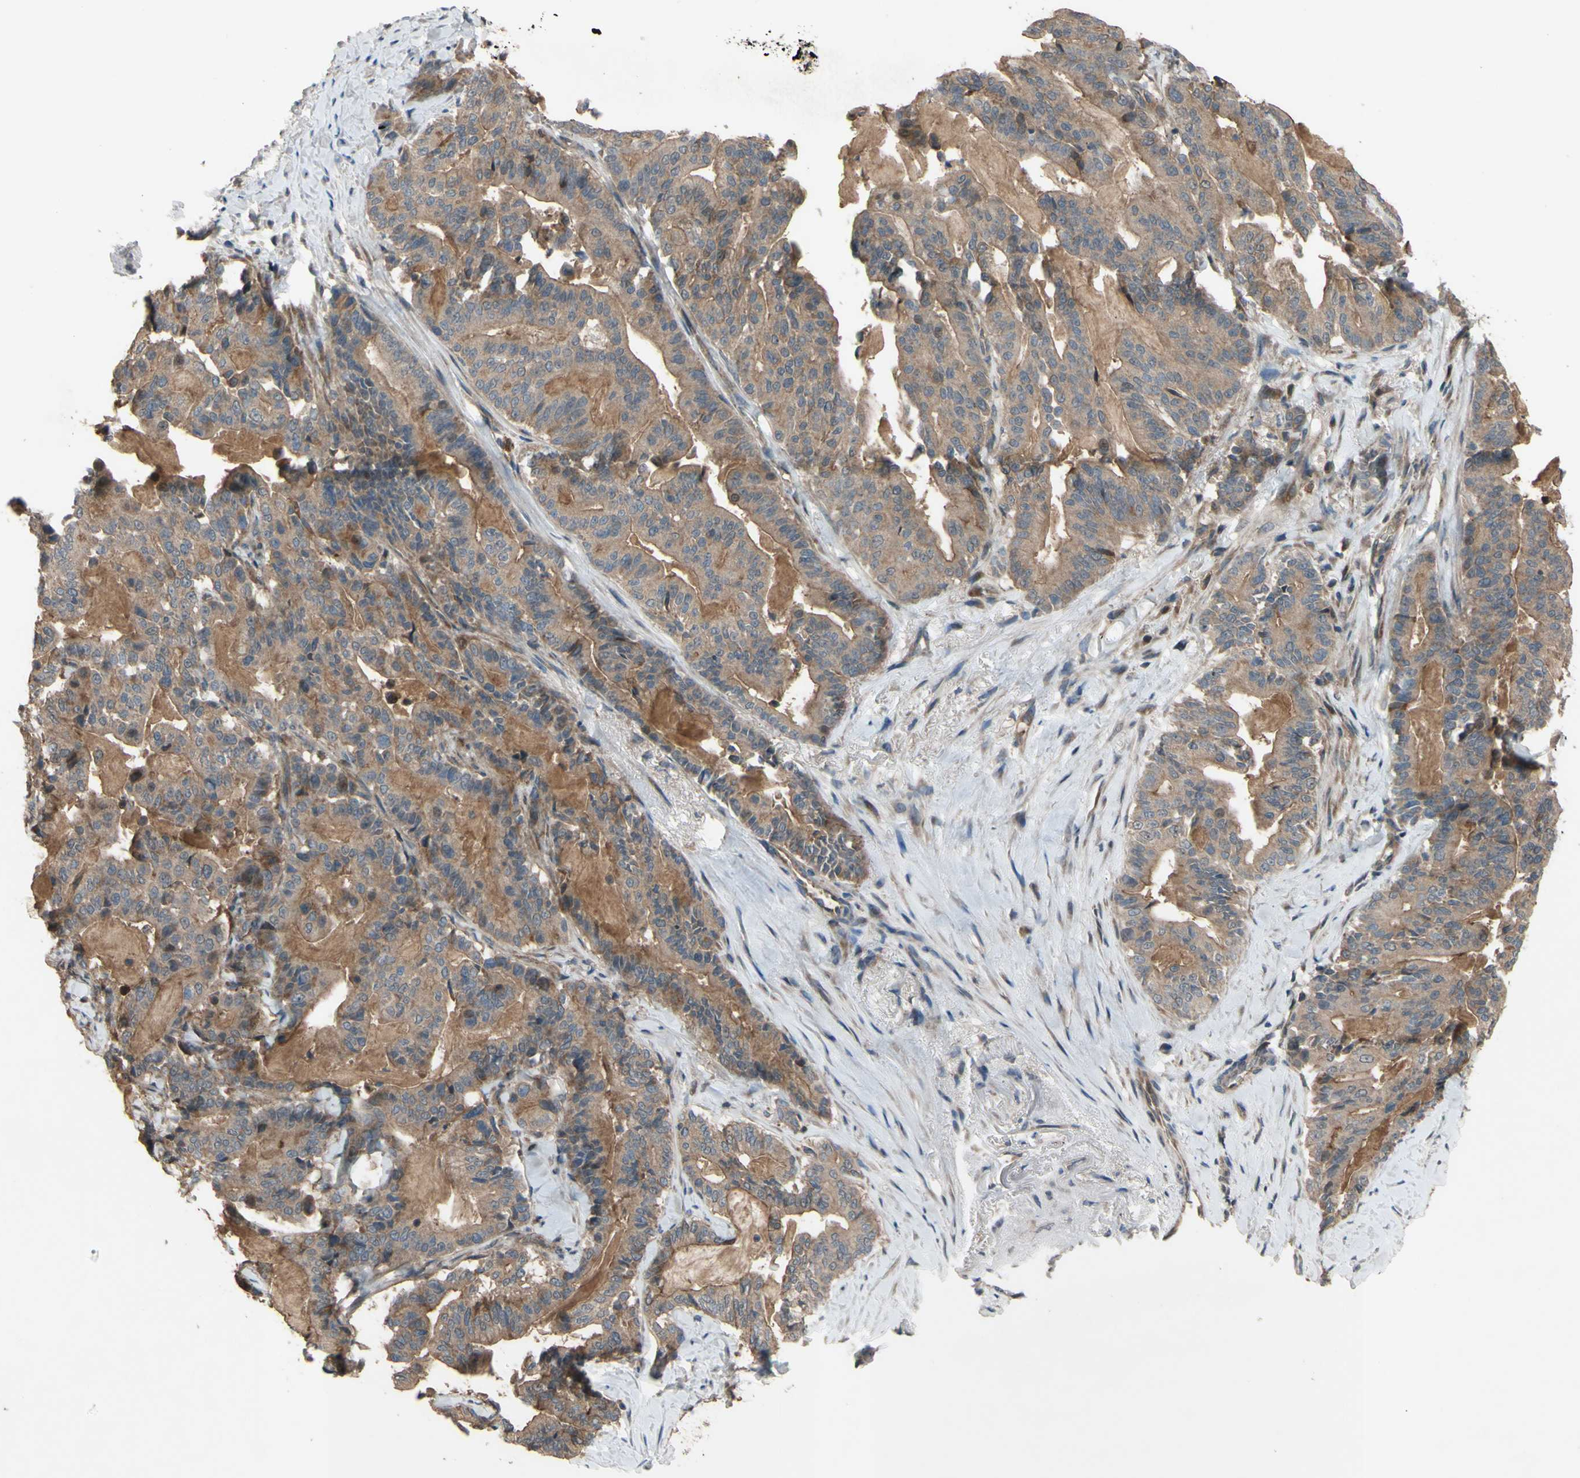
{"staining": {"intensity": "moderate", "quantity": ">75%", "location": "cytoplasmic/membranous"}, "tissue": "pancreatic cancer", "cell_type": "Tumor cells", "image_type": "cancer", "snomed": [{"axis": "morphology", "description": "Adenocarcinoma, NOS"}, {"axis": "topography", "description": "Pancreas"}], "caption": "Moderate cytoplasmic/membranous protein staining is identified in about >75% of tumor cells in pancreatic adenocarcinoma.", "gene": "SHROOM4", "patient": {"sex": "male", "age": 63}}